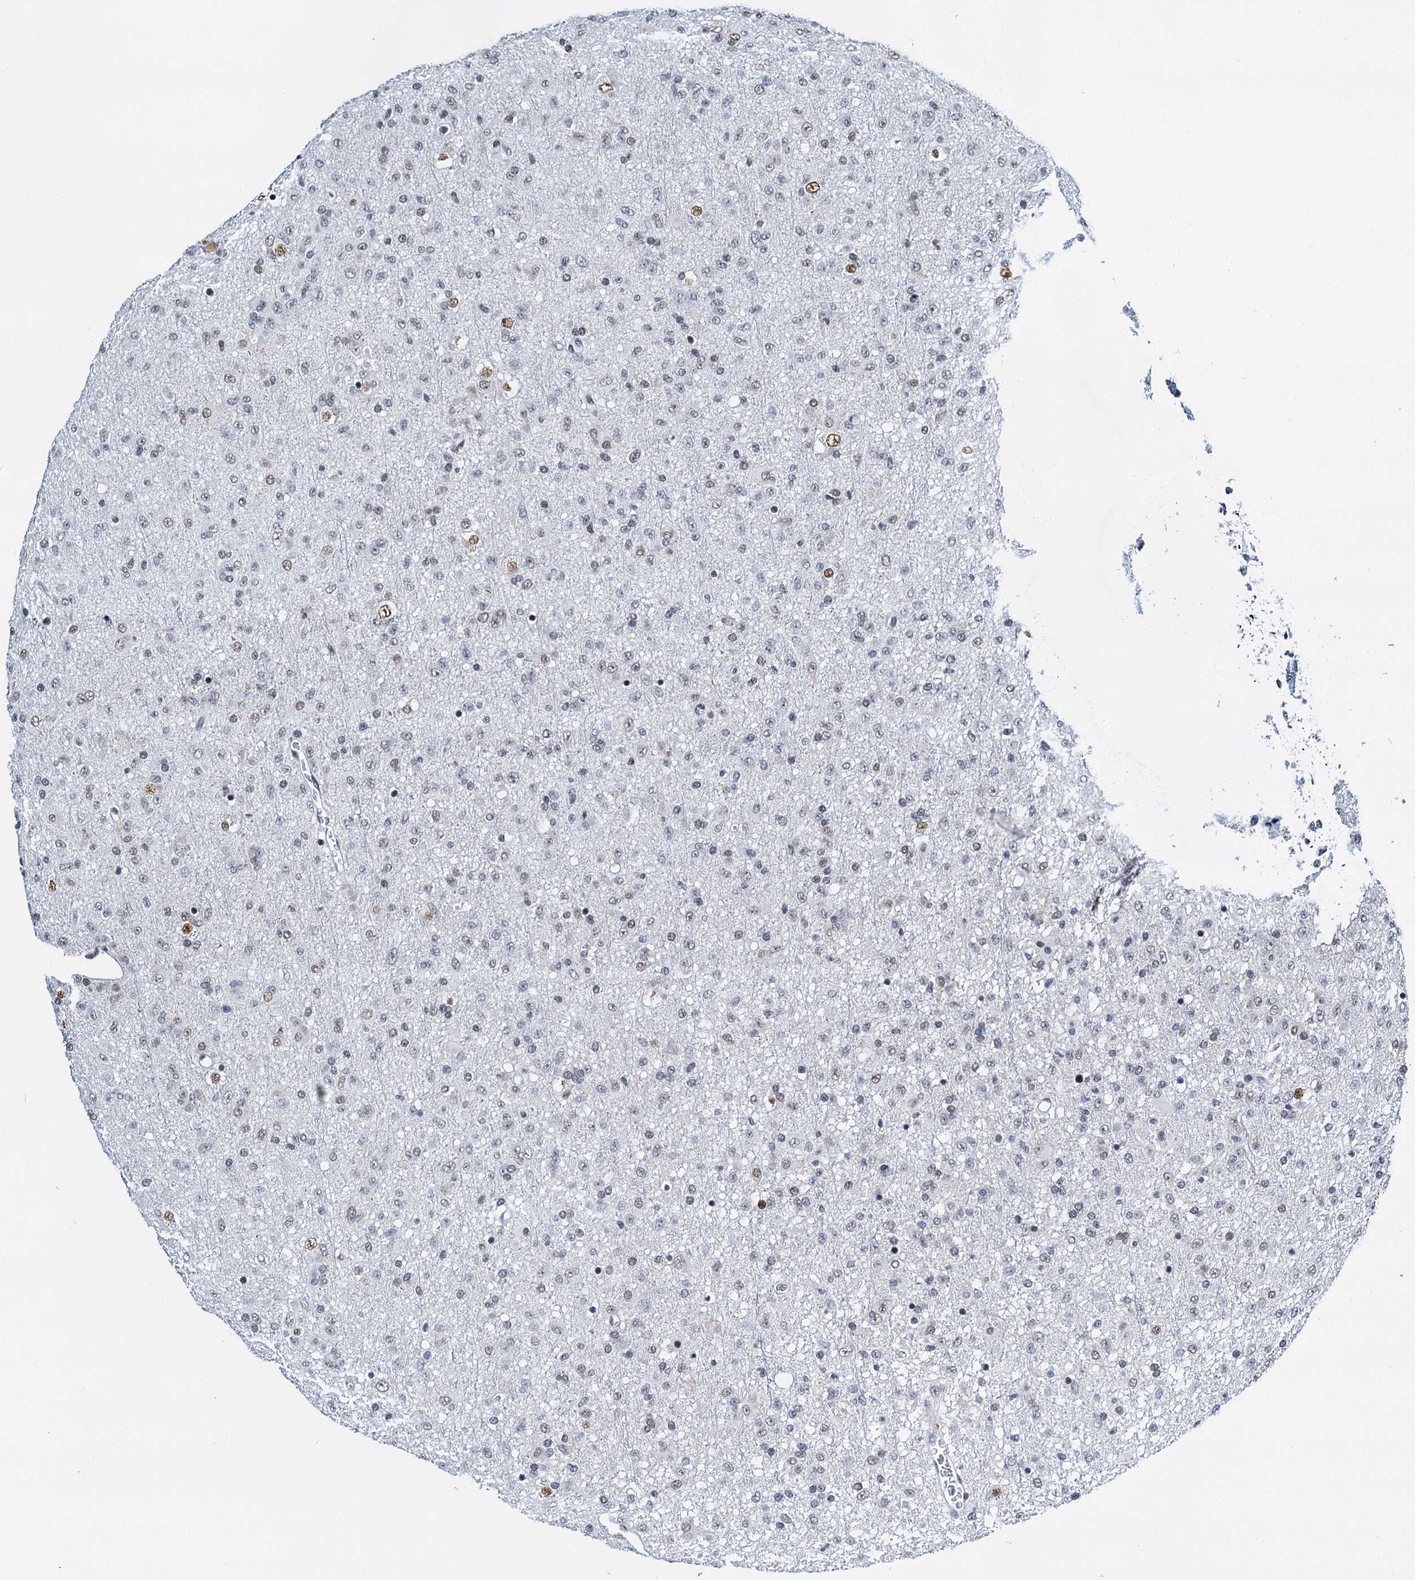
{"staining": {"intensity": "weak", "quantity": "<25%", "location": "nuclear"}, "tissue": "glioma", "cell_type": "Tumor cells", "image_type": "cancer", "snomed": [{"axis": "morphology", "description": "Glioma, malignant, Low grade"}, {"axis": "topography", "description": "Brain"}], "caption": "DAB immunohistochemical staining of glioma exhibits no significant expression in tumor cells.", "gene": "SLTM", "patient": {"sex": "male", "age": 65}}